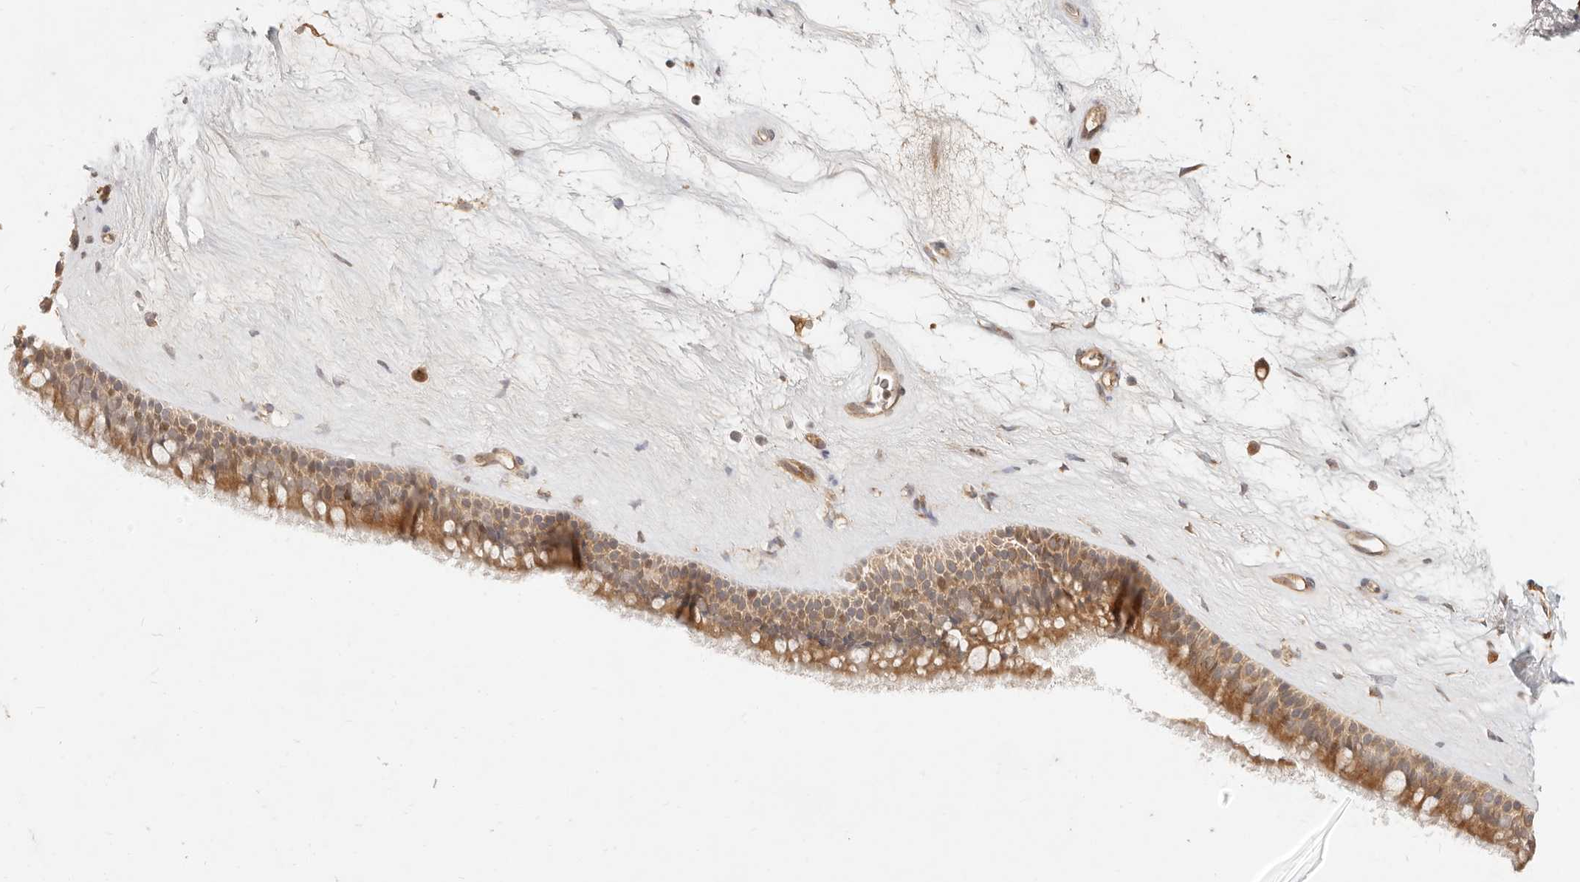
{"staining": {"intensity": "moderate", "quantity": ">75%", "location": "cytoplasmic/membranous"}, "tissue": "nasopharynx", "cell_type": "Respiratory epithelial cells", "image_type": "normal", "snomed": [{"axis": "morphology", "description": "Normal tissue, NOS"}, {"axis": "topography", "description": "Nasopharynx"}], "caption": "The micrograph exhibits staining of normal nasopharynx, revealing moderate cytoplasmic/membranous protein expression (brown color) within respiratory epithelial cells.", "gene": "TIMM17A", "patient": {"sex": "male", "age": 64}}